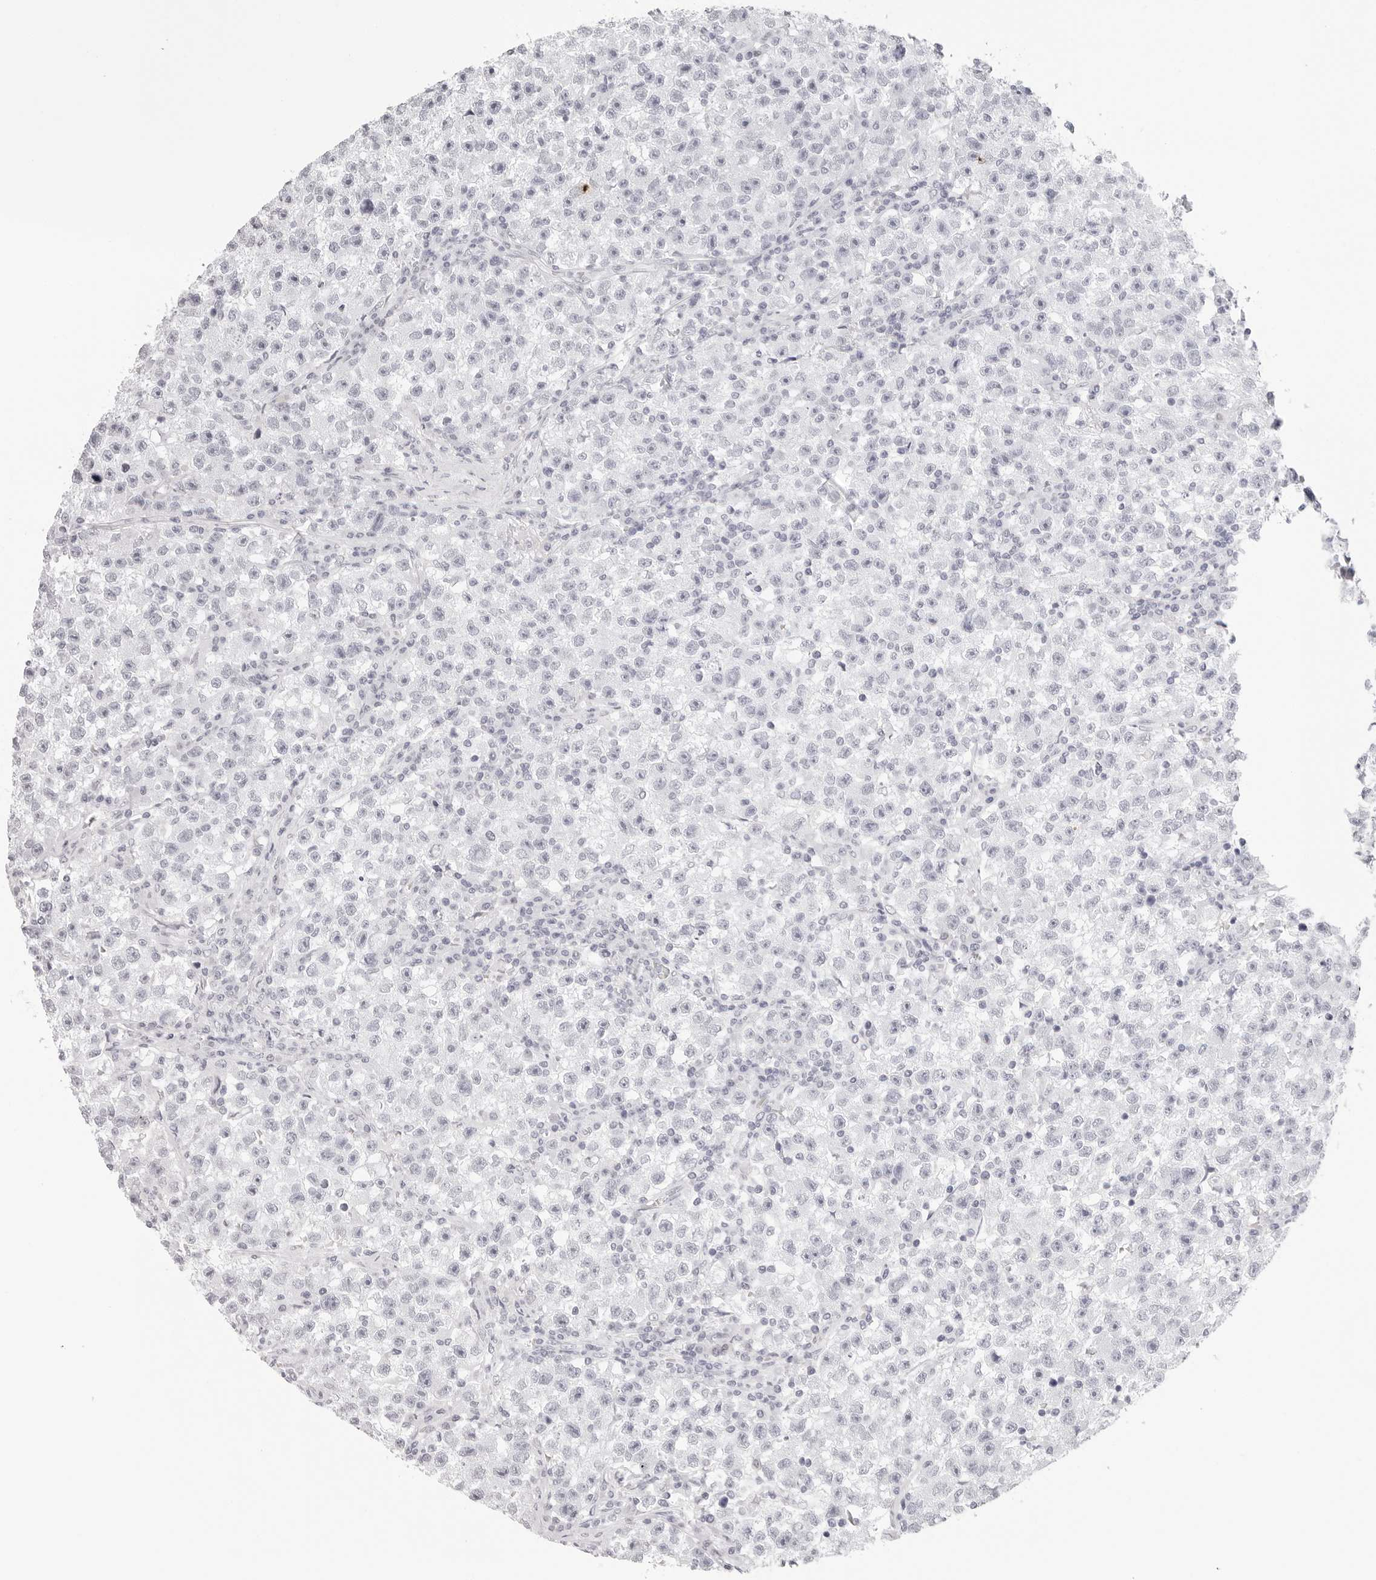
{"staining": {"intensity": "negative", "quantity": "none", "location": "none"}, "tissue": "testis cancer", "cell_type": "Tumor cells", "image_type": "cancer", "snomed": [{"axis": "morphology", "description": "Seminoma, NOS"}, {"axis": "topography", "description": "Testis"}], "caption": "Tumor cells show no significant staining in seminoma (testis).", "gene": "CST5", "patient": {"sex": "male", "age": 22}}